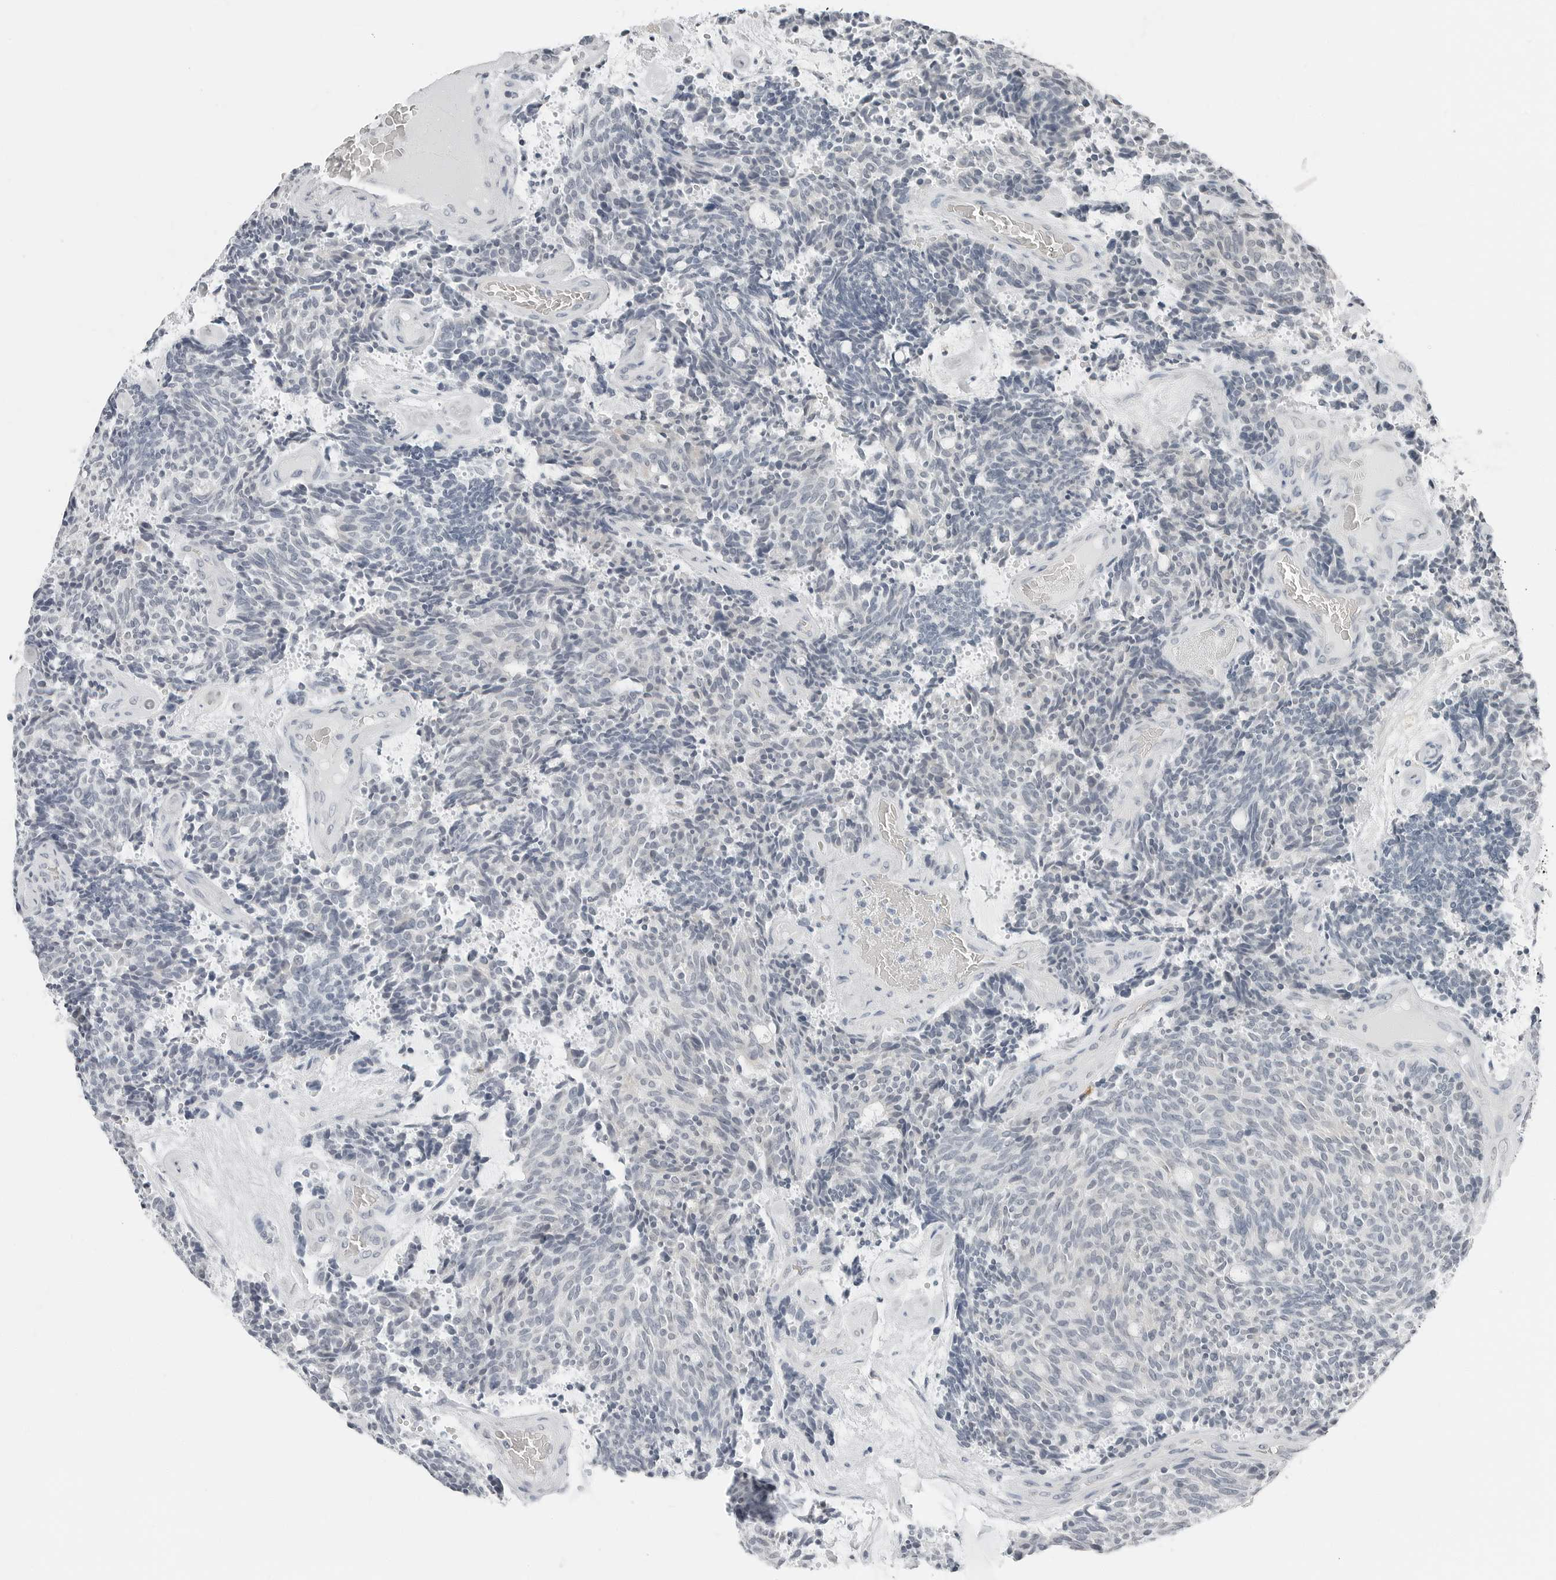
{"staining": {"intensity": "negative", "quantity": "none", "location": "none"}, "tissue": "carcinoid", "cell_type": "Tumor cells", "image_type": "cancer", "snomed": [{"axis": "morphology", "description": "Carcinoid, malignant, NOS"}, {"axis": "topography", "description": "Pancreas"}], "caption": "Human carcinoid stained for a protein using immunohistochemistry demonstrates no expression in tumor cells.", "gene": "XIRP1", "patient": {"sex": "female", "age": 54}}